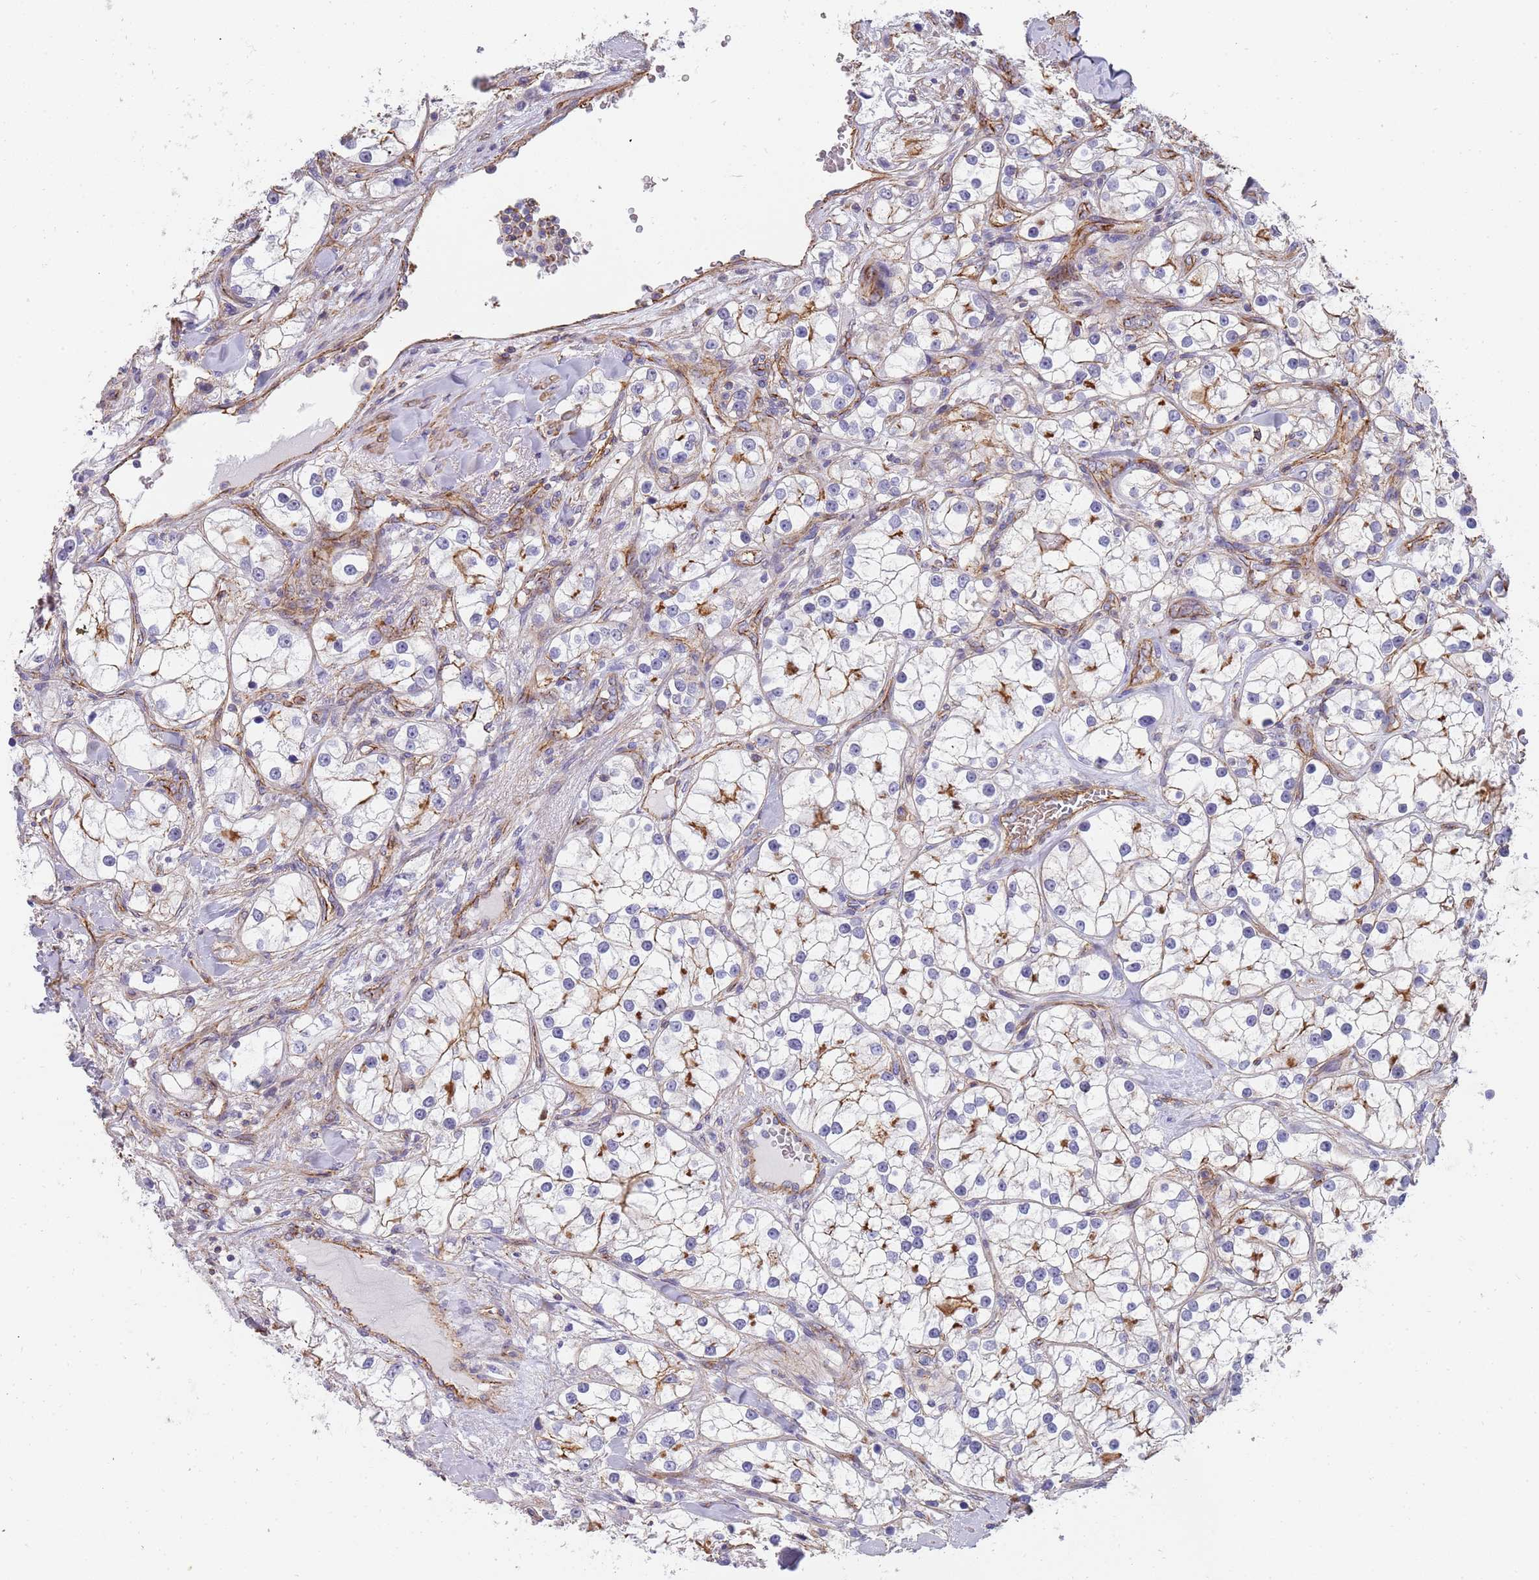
{"staining": {"intensity": "moderate", "quantity": "25%-75%", "location": "cytoplasmic/membranous"}, "tissue": "renal cancer", "cell_type": "Tumor cells", "image_type": "cancer", "snomed": [{"axis": "morphology", "description": "Adenocarcinoma, NOS"}, {"axis": "topography", "description": "Kidney"}], "caption": "Immunohistochemistry (IHC) histopathology image of neoplastic tissue: human renal adenocarcinoma stained using immunohistochemistry displays medium levels of moderate protein expression localized specifically in the cytoplasmic/membranous of tumor cells, appearing as a cytoplasmic/membranous brown color.", "gene": "GFRAL", "patient": {"sex": "male", "age": 77}}